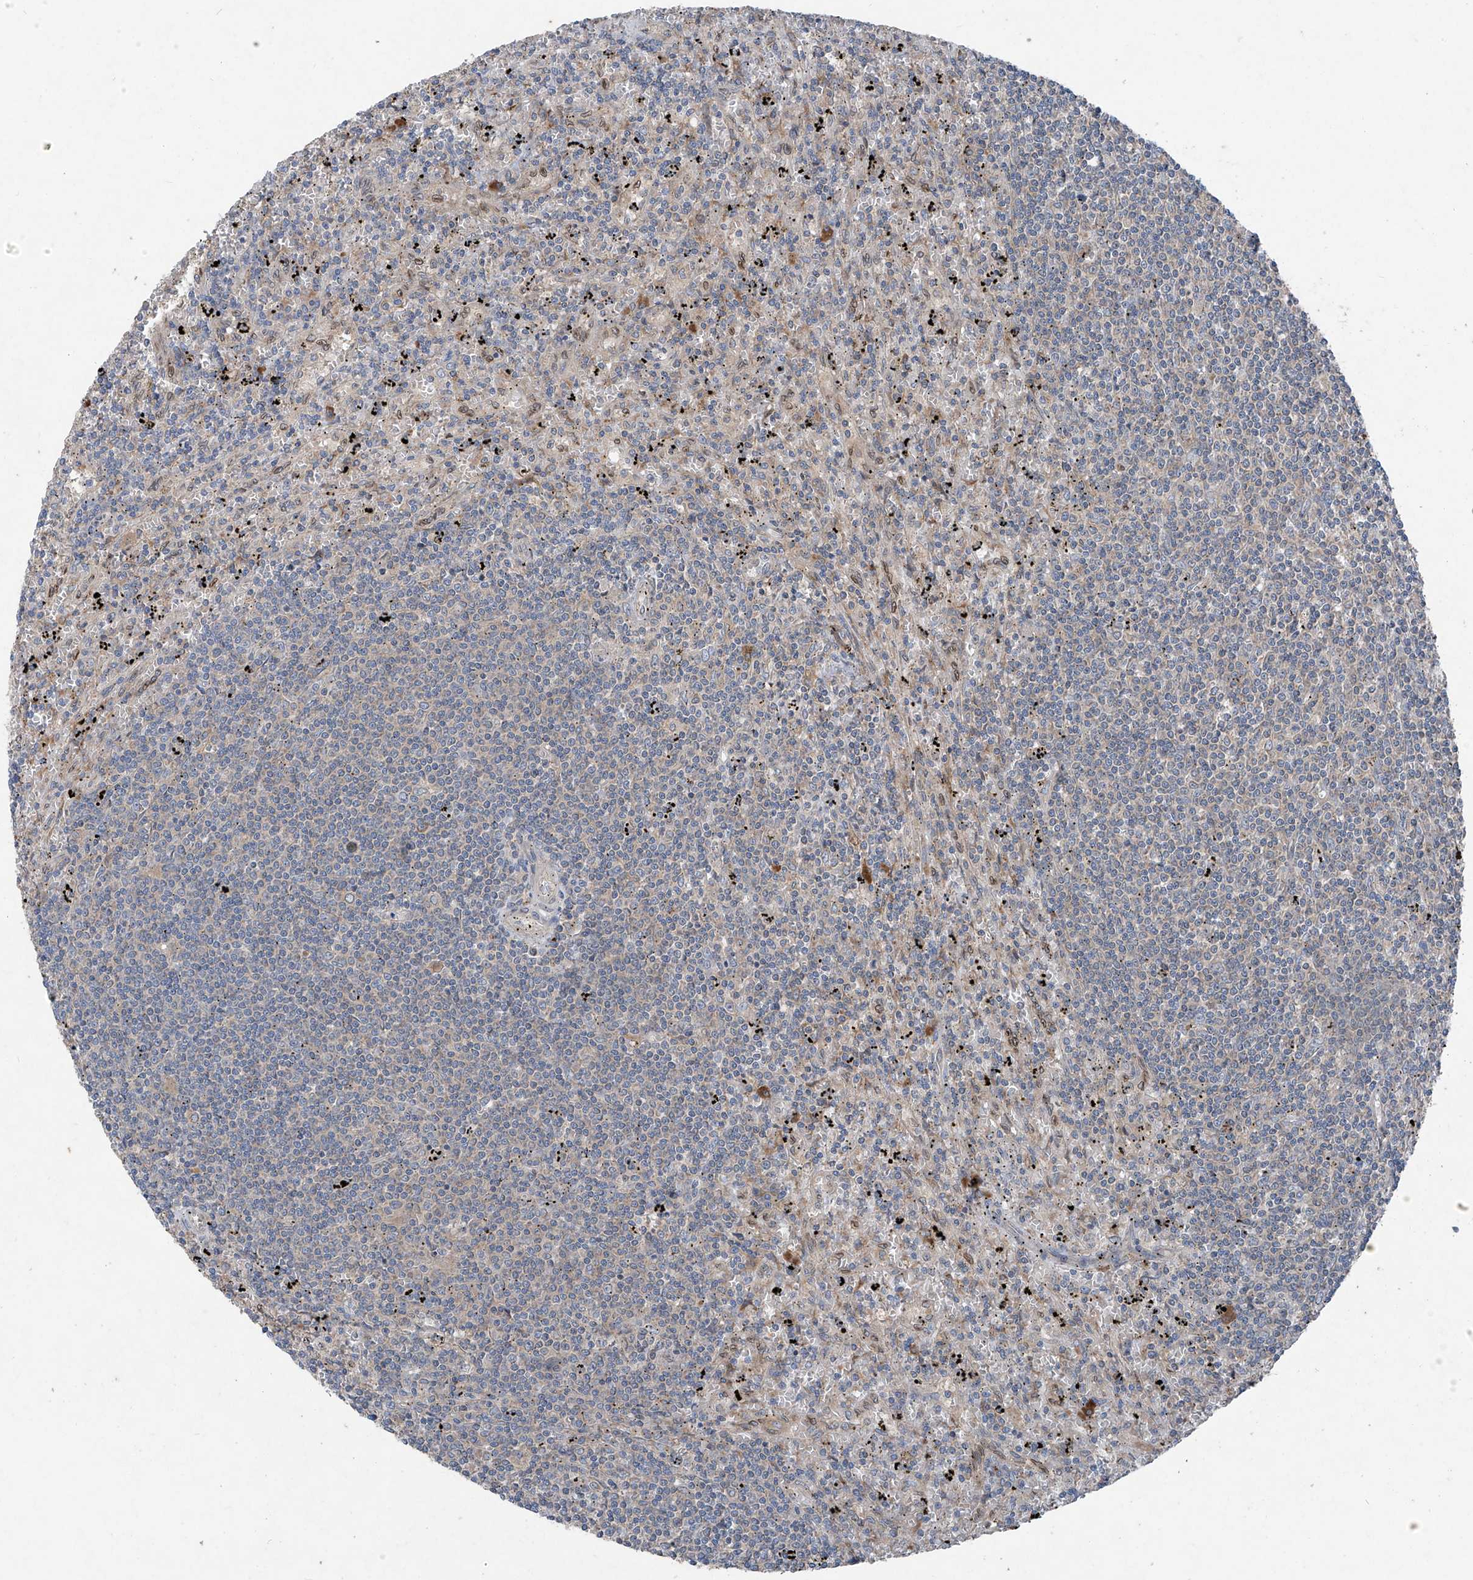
{"staining": {"intensity": "negative", "quantity": "none", "location": "none"}, "tissue": "lymphoma", "cell_type": "Tumor cells", "image_type": "cancer", "snomed": [{"axis": "morphology", "description": "Malignant lymphoma, non-Hodgkin's type, Low grade"}, {"axis": "topography", "description": "Spleen"}], "caption": "This photomicrograph is of lymphoma stained with IHC to label a protein in brown with the nuclei are counter-stained blue. There is no staining in tumor cells. (DAB (3,3'-diaminobenzidine) immunohistochemistry (IHC), high magnification).", "gene": "FOXRED2", "patient": {"sex": "male", "age": 76}}